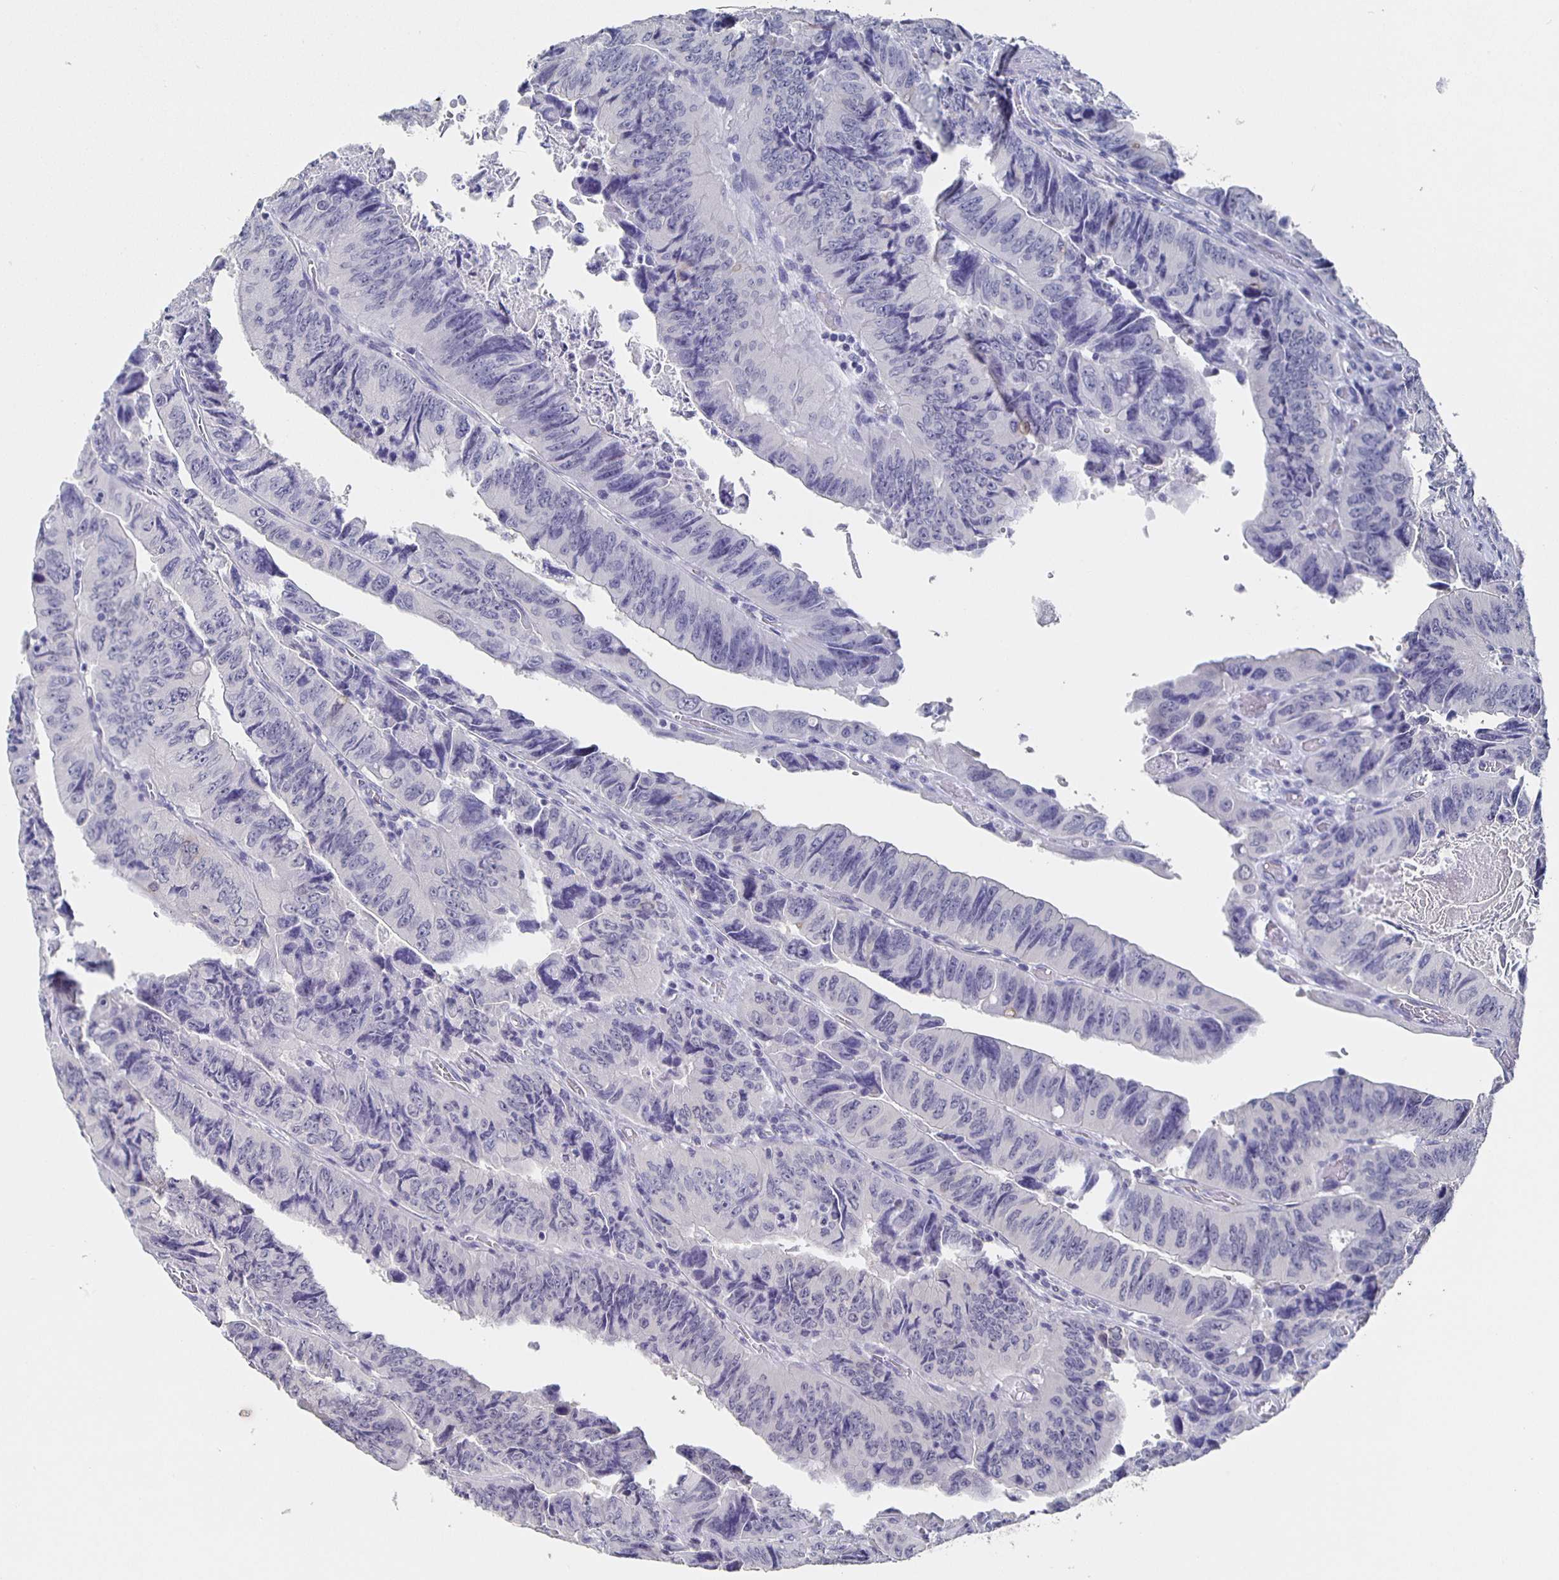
{"staining": {"intensity": "negative", "quantity": "none", "location": "none"}, "tissue": "colorectal cancer", "cell_type": "Tumor cells", "image_type": "cancer", "snomed": [{"axis": "morphology", "description": "Adenocarcinoma, NOS"}, {"axis": "topography", "description": "Colon"}], "caption": "Colorectal cancer (adenocarcinoma) was stained to show a protein in brown. There is no significant staining in tumor cells. (Stains: DAB (3,3'-diaminobenzidine) immunohistochemistry (IHC) with hematoxylin counter stain, Microscopy: brightfield microscopy at high magnification).", "gene": "CACNA2D2", "patient": {"sex": "female", "age": 84}}